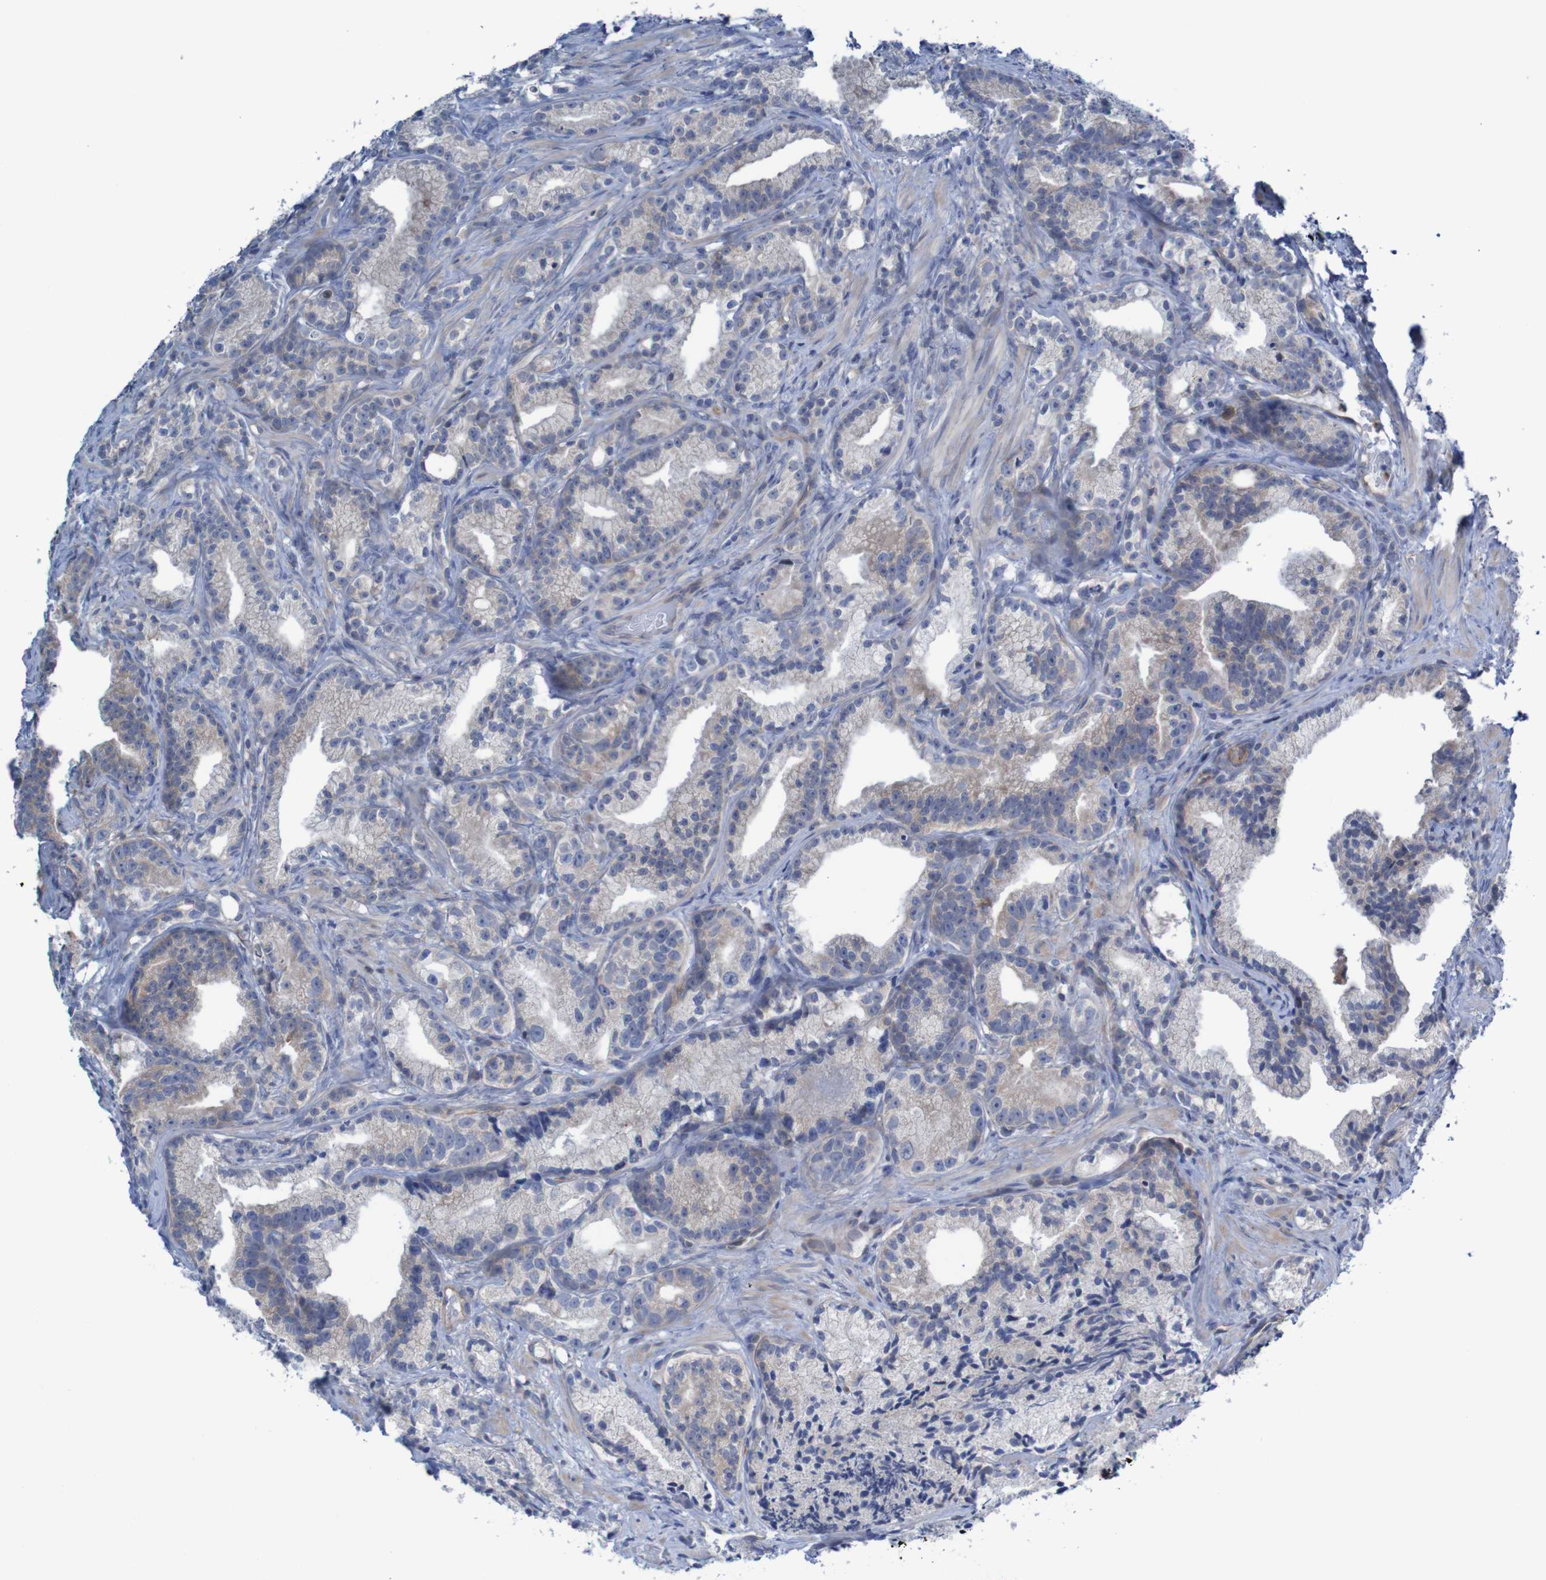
{"staining": {"intensity": "negative", "quantity": "none", "location": "none"}, "tissue": "prostate cancer", "cell_type": "Tumor cells", "image_type": "cancer", "snomed": [{"axis": "morphology", "description": "Adenocarcinoma, Low grade"}, {"axis": "topography", "description": "Prostate"}], "caption": "Immunohistochemistry photomicrograph of adenocarcinoma (low-grade) (prostate) stained for a protein (brown), which demonstrates no staining in tumor cells. (DAB (3,3'-diaminobenzidine) IHC visualized using brightfield microscopy, high magnification).", "gene": "ANGPT4", "patient": {"sex": "male", "age": 89}}